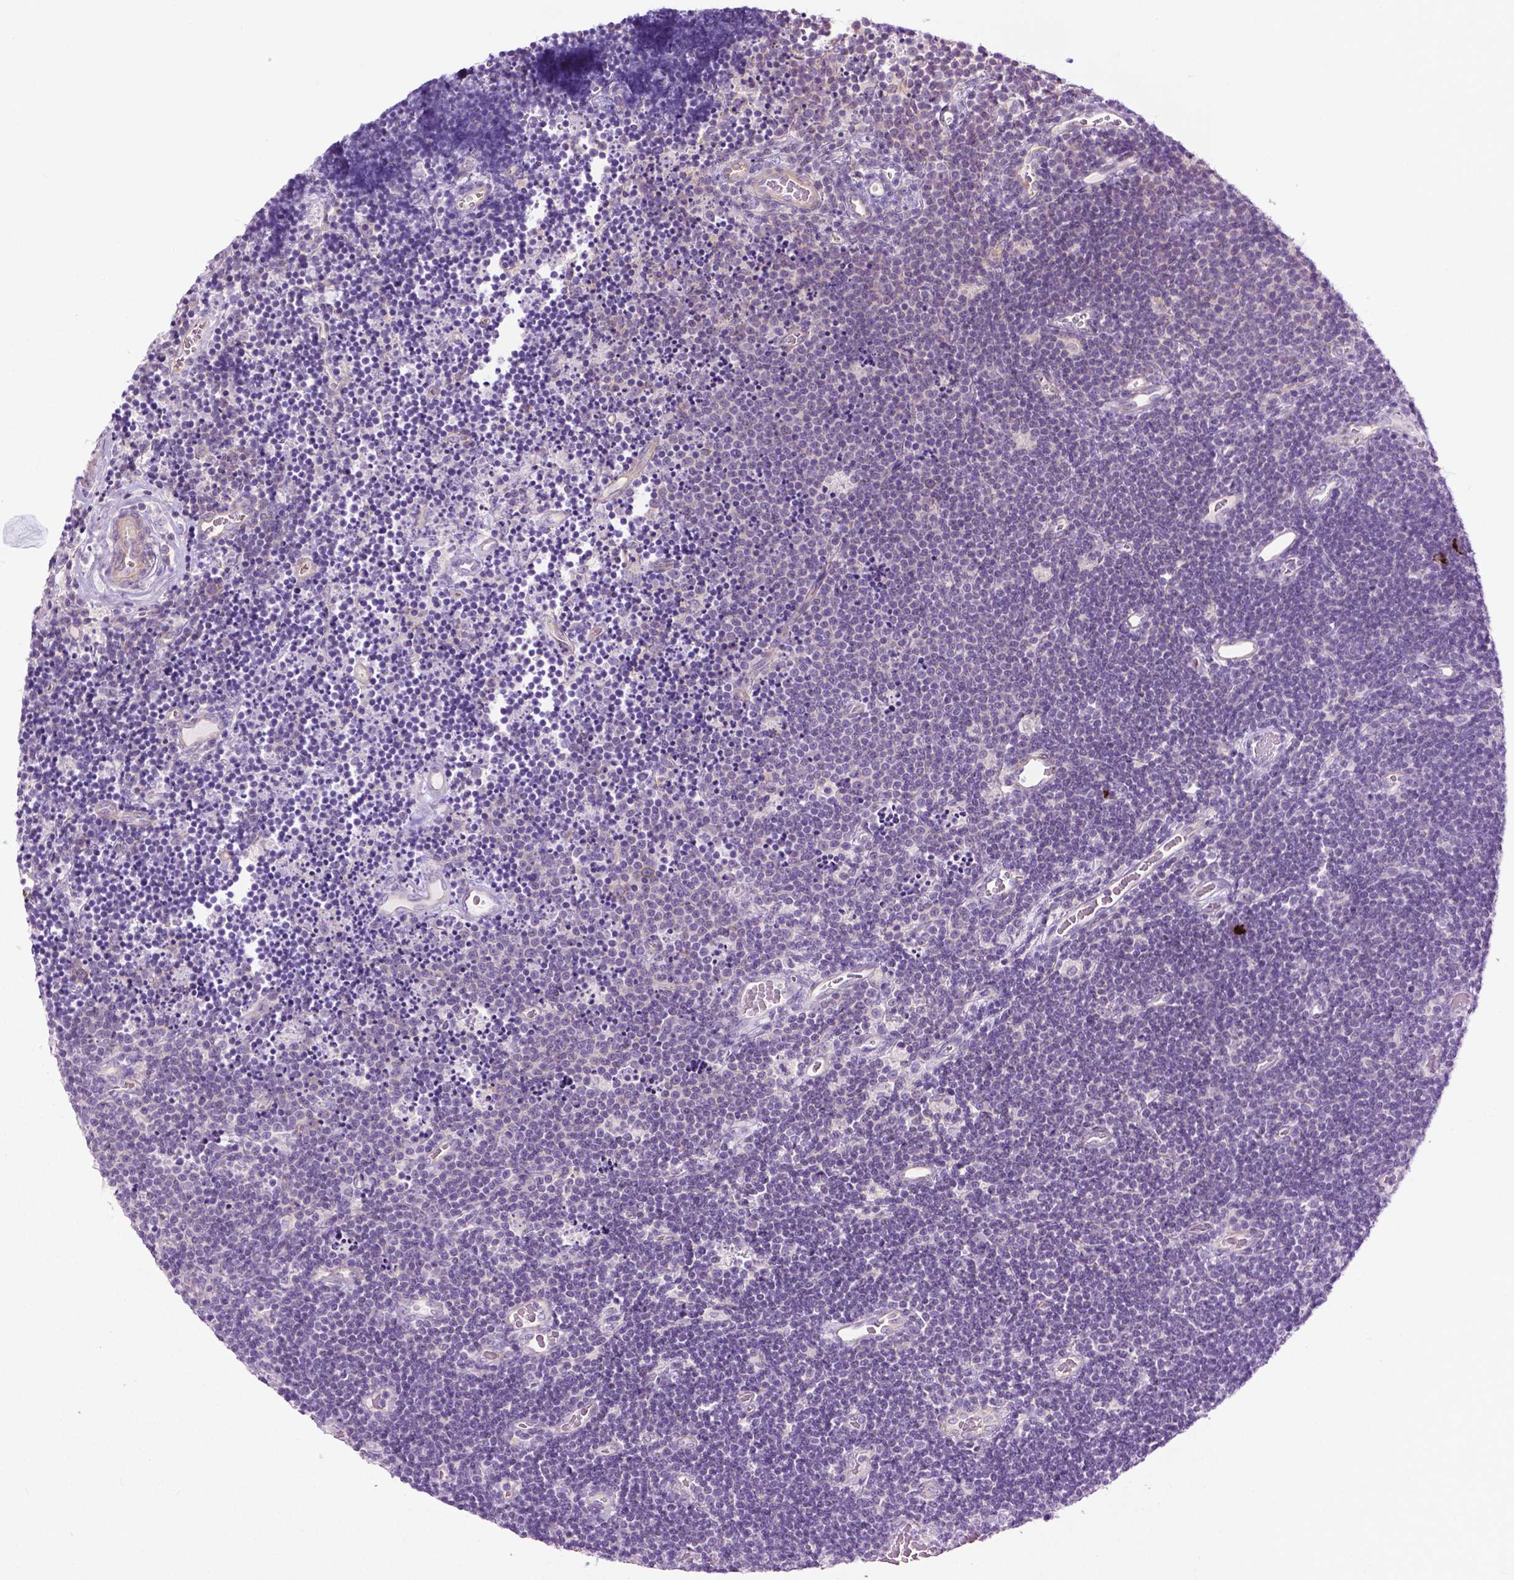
{"staining": {"intensity": "negative", "quantity": "none", "location": "none"}, "tissue": "lymphoma", "cell_type": "Tumor cells", "image_type": "cancer", "snomed": [{"axis": "morphology", "description": "Malignant lymphoma, non-Hodgkin's type, Low grade"}, {"axis": "topography", "description": "Brain"}], "caption": "Tumor cells show no significant protein positivity in lymphoma.", "gene": "SPECC1L", "patient": {"sex": "female", "age": 66}}